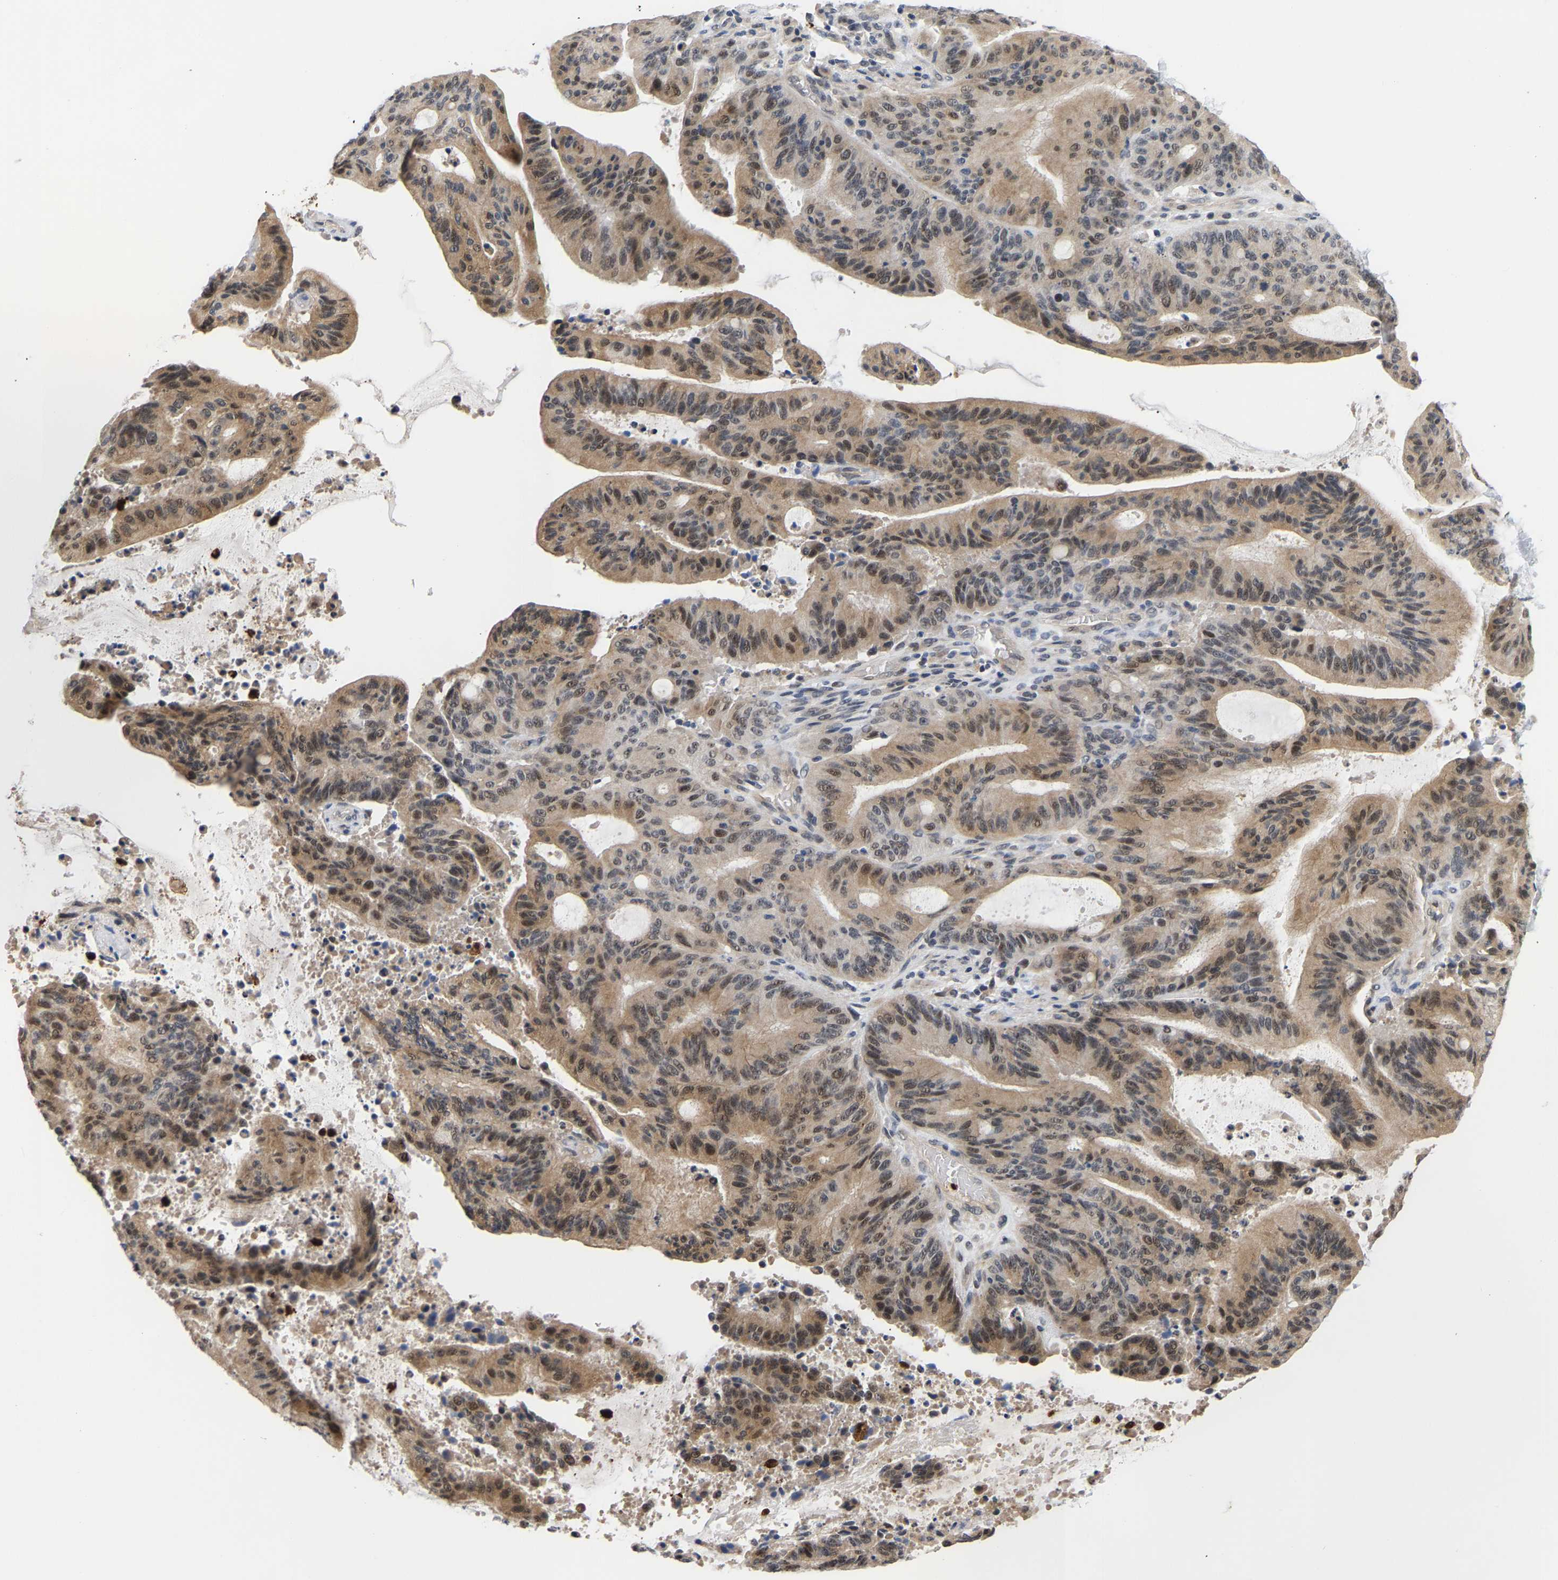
{"staining": {"intensity": "moderate", "quantity": ">75%", "location": "cytoplasmic/membranous,nuclear"}, "tissue": "liver cancer", "cell_type": "Tumor cells", "image_type": "cancer", "snomed": [{"axis": "morphology", "description": "Normal tissue, NOS"}, {"axis": "morphology", "description": "Cholangiocarcinoma"}, {"axis": "topography", "description": "Liver"}, {"axis": "topography", "description": "Peripheral nerve tissue"}], "caption": "Immunohistochemical staining of cholangiocarcinoma (liver) reveals medium levels of moderate cytoplasmic/membranous and nuclear expression in approximately >75% of tumor cells.", "gene": "TDRD7", "patient": {"sex": "female", "age": 73}}